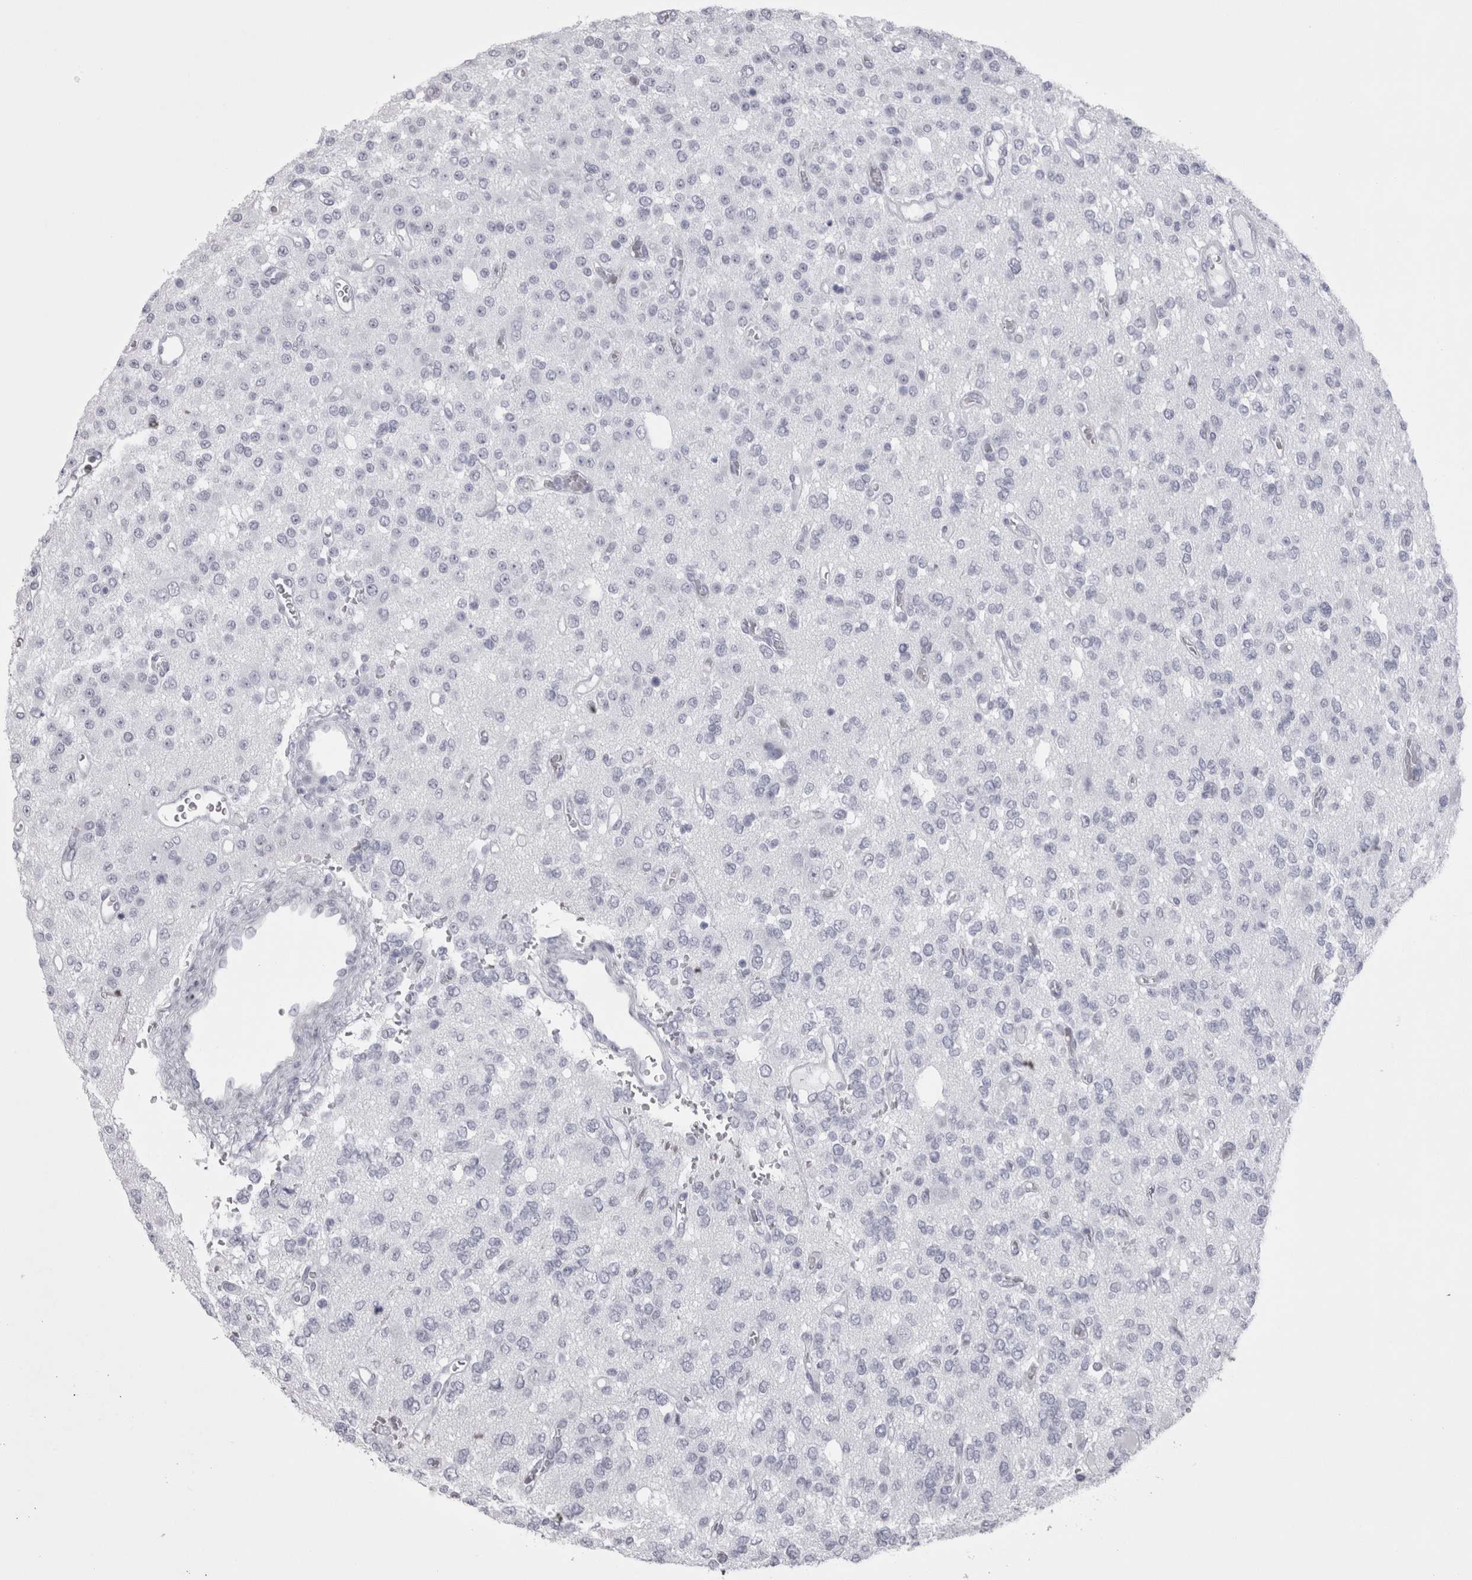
{"staining": {"intensity": "negative", "quantity": "none", "location": "none"}, "tissue": "glioma", "cell_type": "Tumor cells", "image_type": "cancer", "snomed": [{"axis": "morphology", "description": "Glioma, malignant, Low grade"}, {"axis": "topography", "description": "Brain"}], "caption": "DAB immunohistochemical staining of malignant glioma (low-grade) exhibits no significant positivity in tumor cells. (Stains: DAB (3,3'-diaminobenzidine) immunohistochemistry with hematoxylin counter stain, Microscopy: brightfield microscopy at high magnification).", "gene": "SKAP1", "patient": {"sex": "male", "age": 38}}